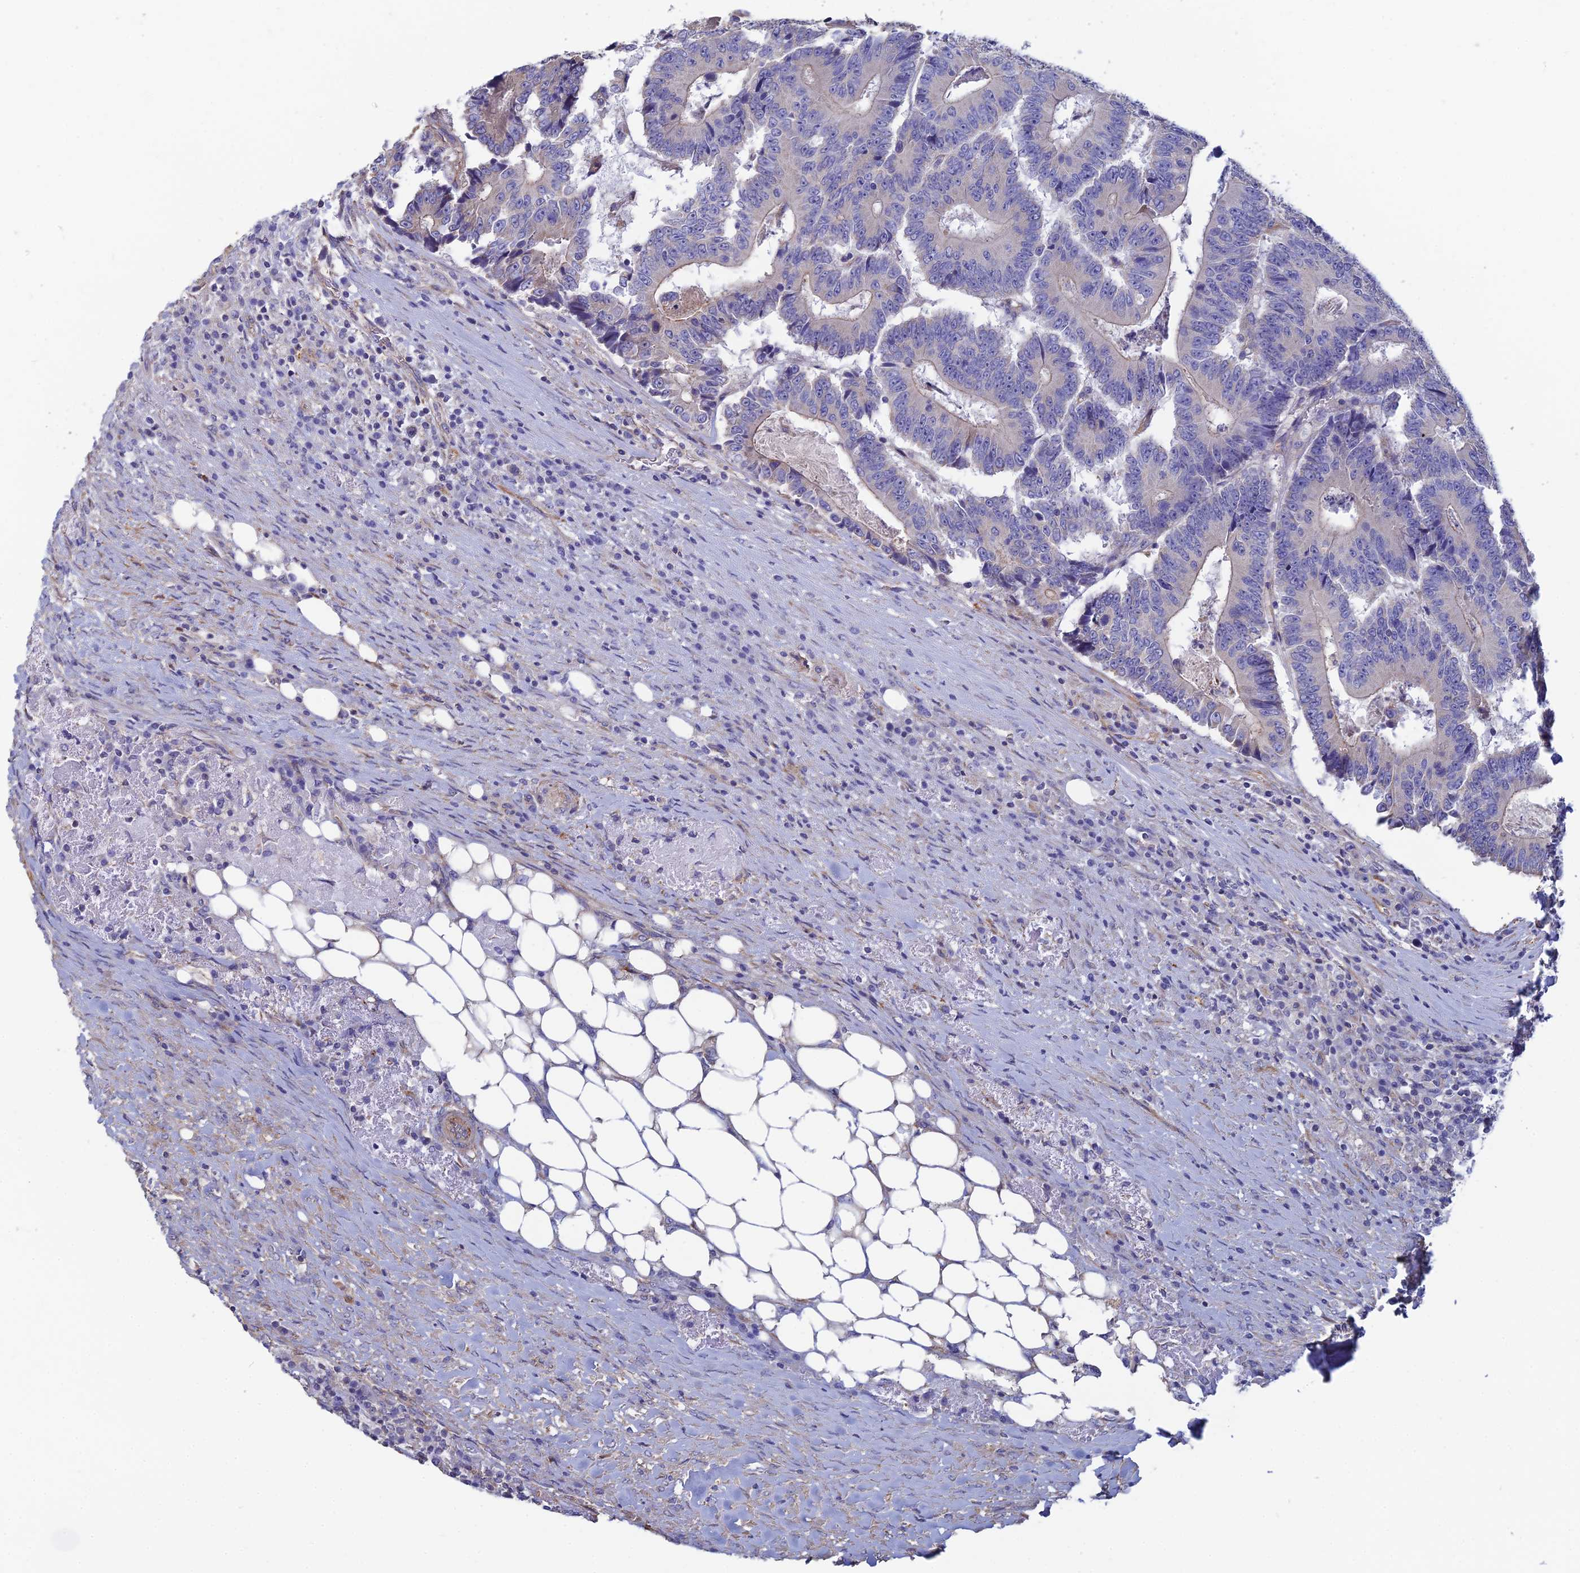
{"staining": {"intensity": "negative", "quantity": "none", "location": "none"}, "tissue": "colorectal cancer", "cell_type": "Tumor cells", "image_type": "cancer", "snomed": [{"axis": "morphology", "description": "Adenocarcinoma, NOS"}, {"axis": "topography", "description": "Colon"}], "caption": "A micrograph of colorectal adenocarcinoma stained for a protein demonstrates no brown staining in tumor cells.", "gene": "PCDHA5", "patient": {"sex": "male", "age": 83}}